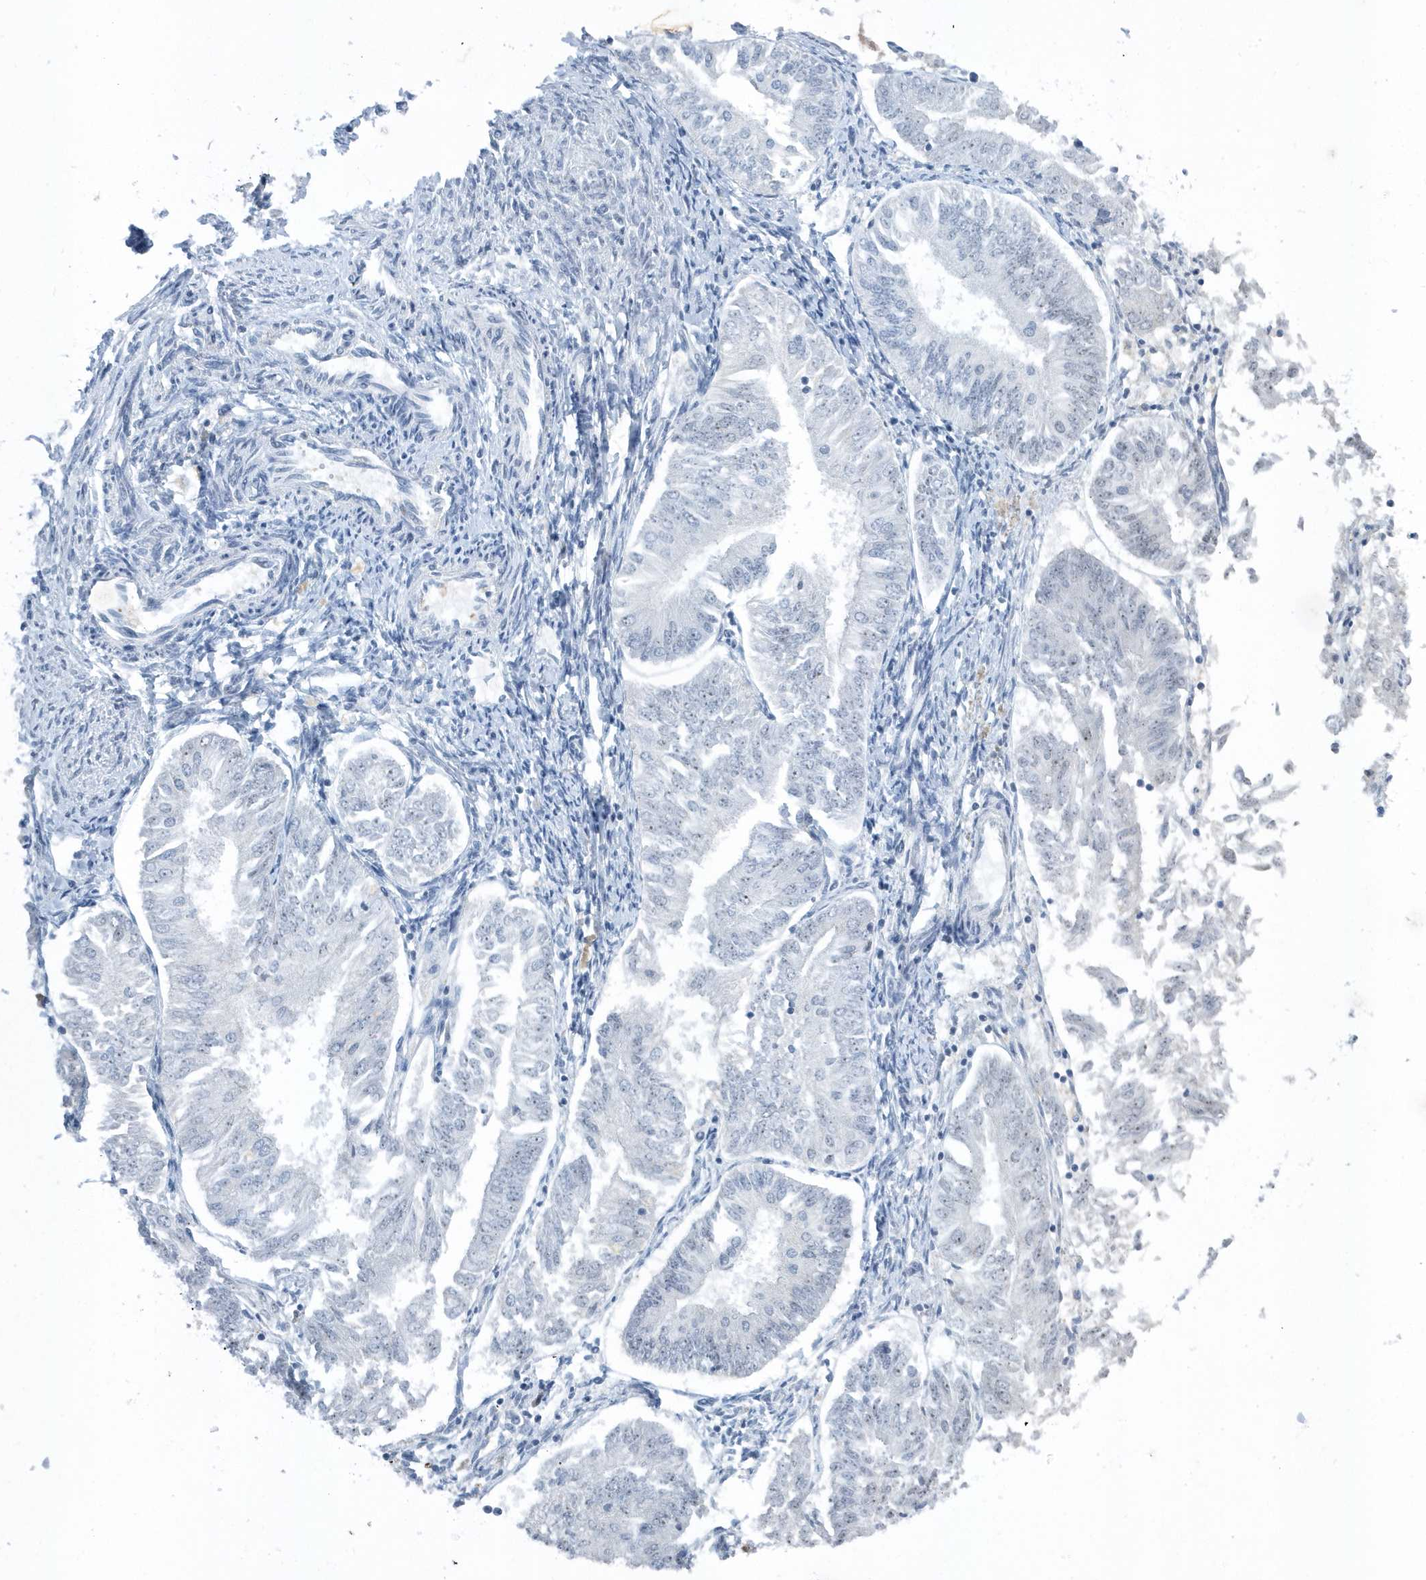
{"staining": {"intensity": "negative", "quantity": "none", "location": "none"}, "tissue": "endometrial cancer", "cell_type": "Tumor cells", "image_type": "cancer", "snomed": [{"axis": "morphology", "description": "Adenocarcinoma, NOS"}, {"axis": "topography", "description": "Endometrium"}], "caption": "This is a histopathology image of immunohistochemistry (IHC) staining of endometrial cancer (adenocarcinoma), which shows no expression in tumor cells.", "gene": "RPF2", "patient": {"sex": "female", "age": 58}}